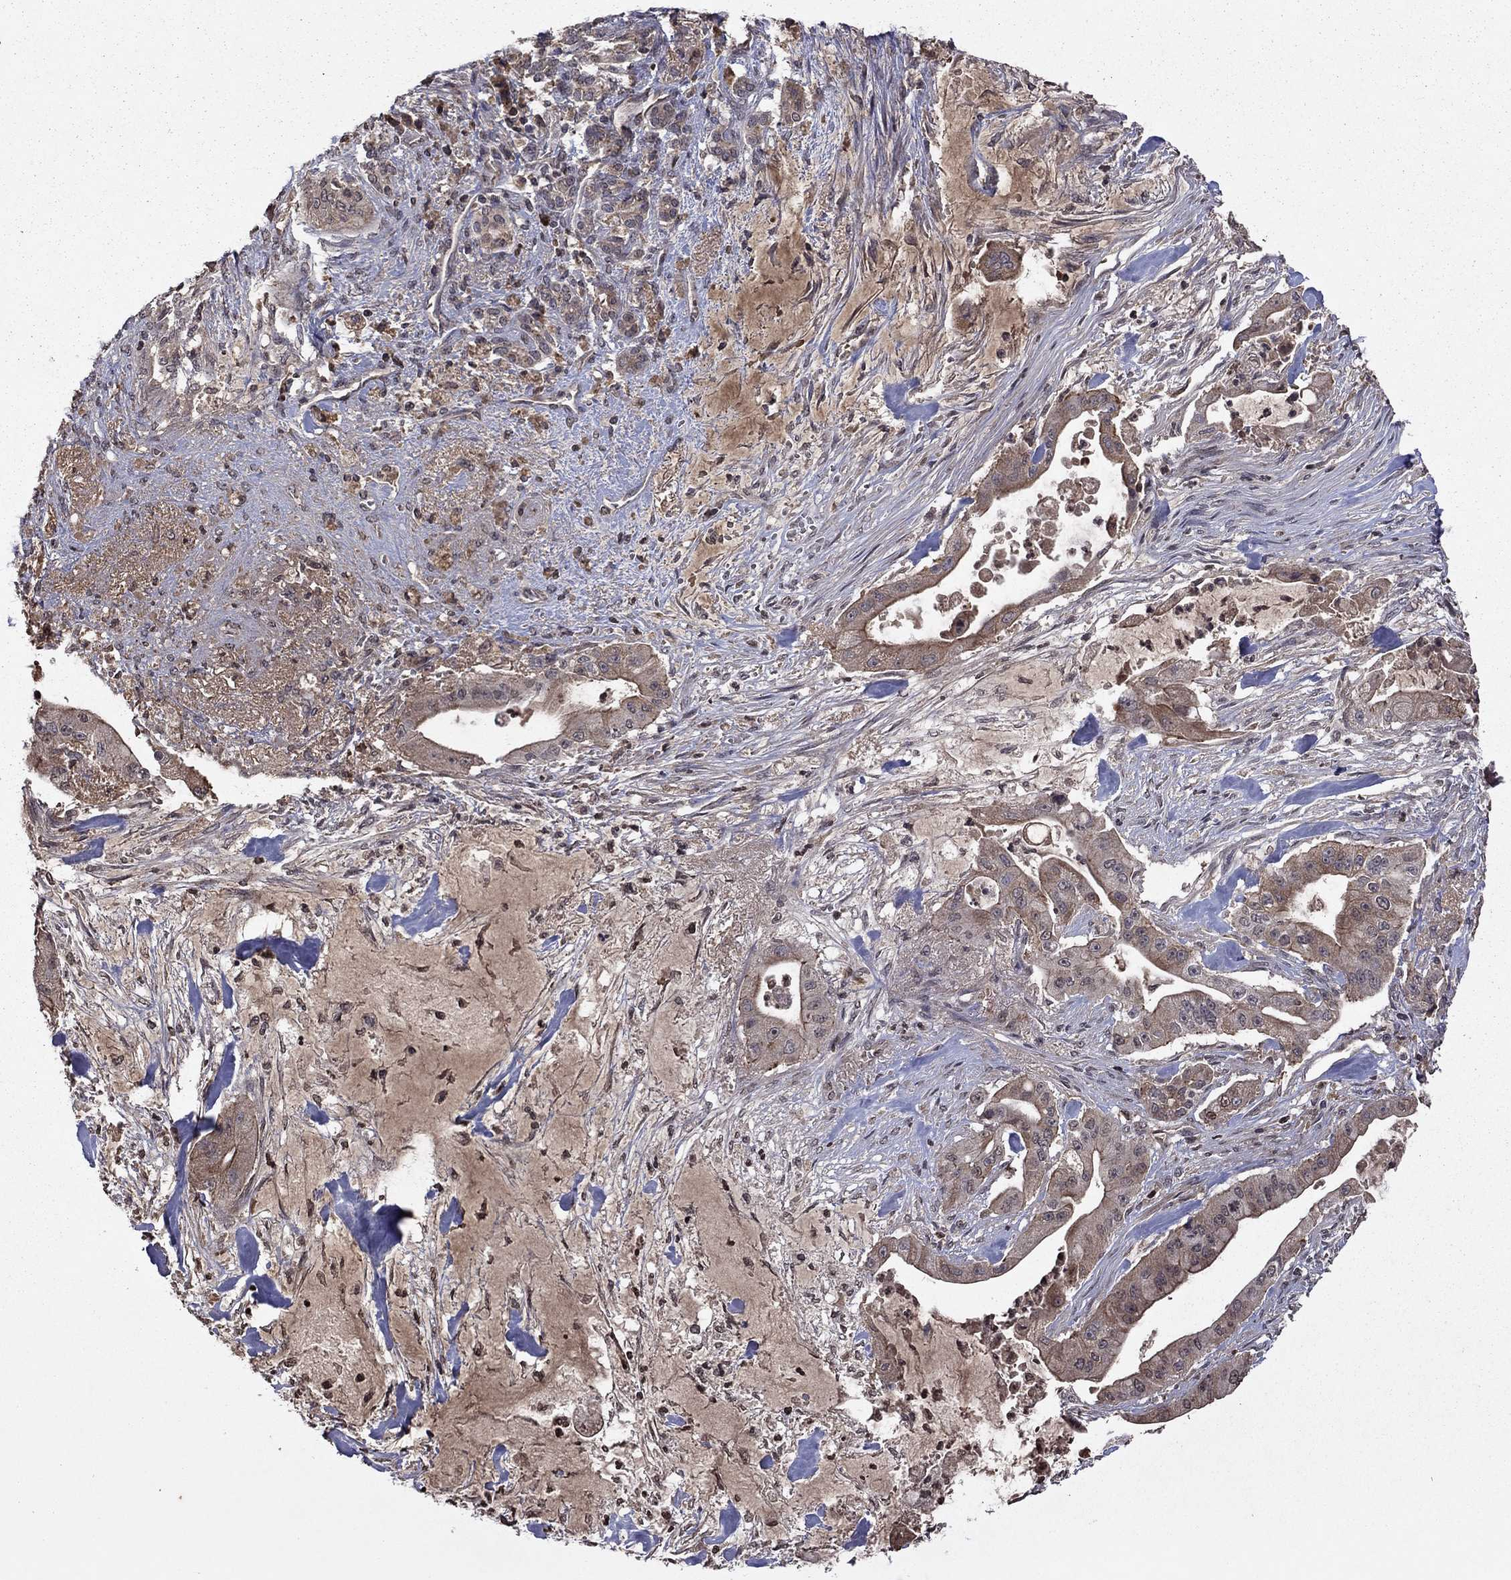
{"staining": {"intensity": "weak", "quantity": "25%-75%", "location": "cytoplasmic/membranous"}, "tissue": "pancreatic cancer", "cell_type": "Tumor cells", "image_type": "cancer", "snomed": [{"axis": "morphology", "description": "Normal tissue, NOS"}, {"axis": "morphology", "description": "Inflammation, NOS"}, {"axis": "morphology", "description": "Adenocarcinoma, NOS"}, {"axis": "topography", "description": "Pancreas"}], "caption": "The immunohistochemical stain highlights weak cytoplasmic/membranous positivity in tumor cells of adenocarcinoma (pancreatic) tissue. (brown staining indicates protein expression, while blue staining denotes nuclei).", "gene": "NLGN1", "patient": {"sex": "male", "age": 57}}